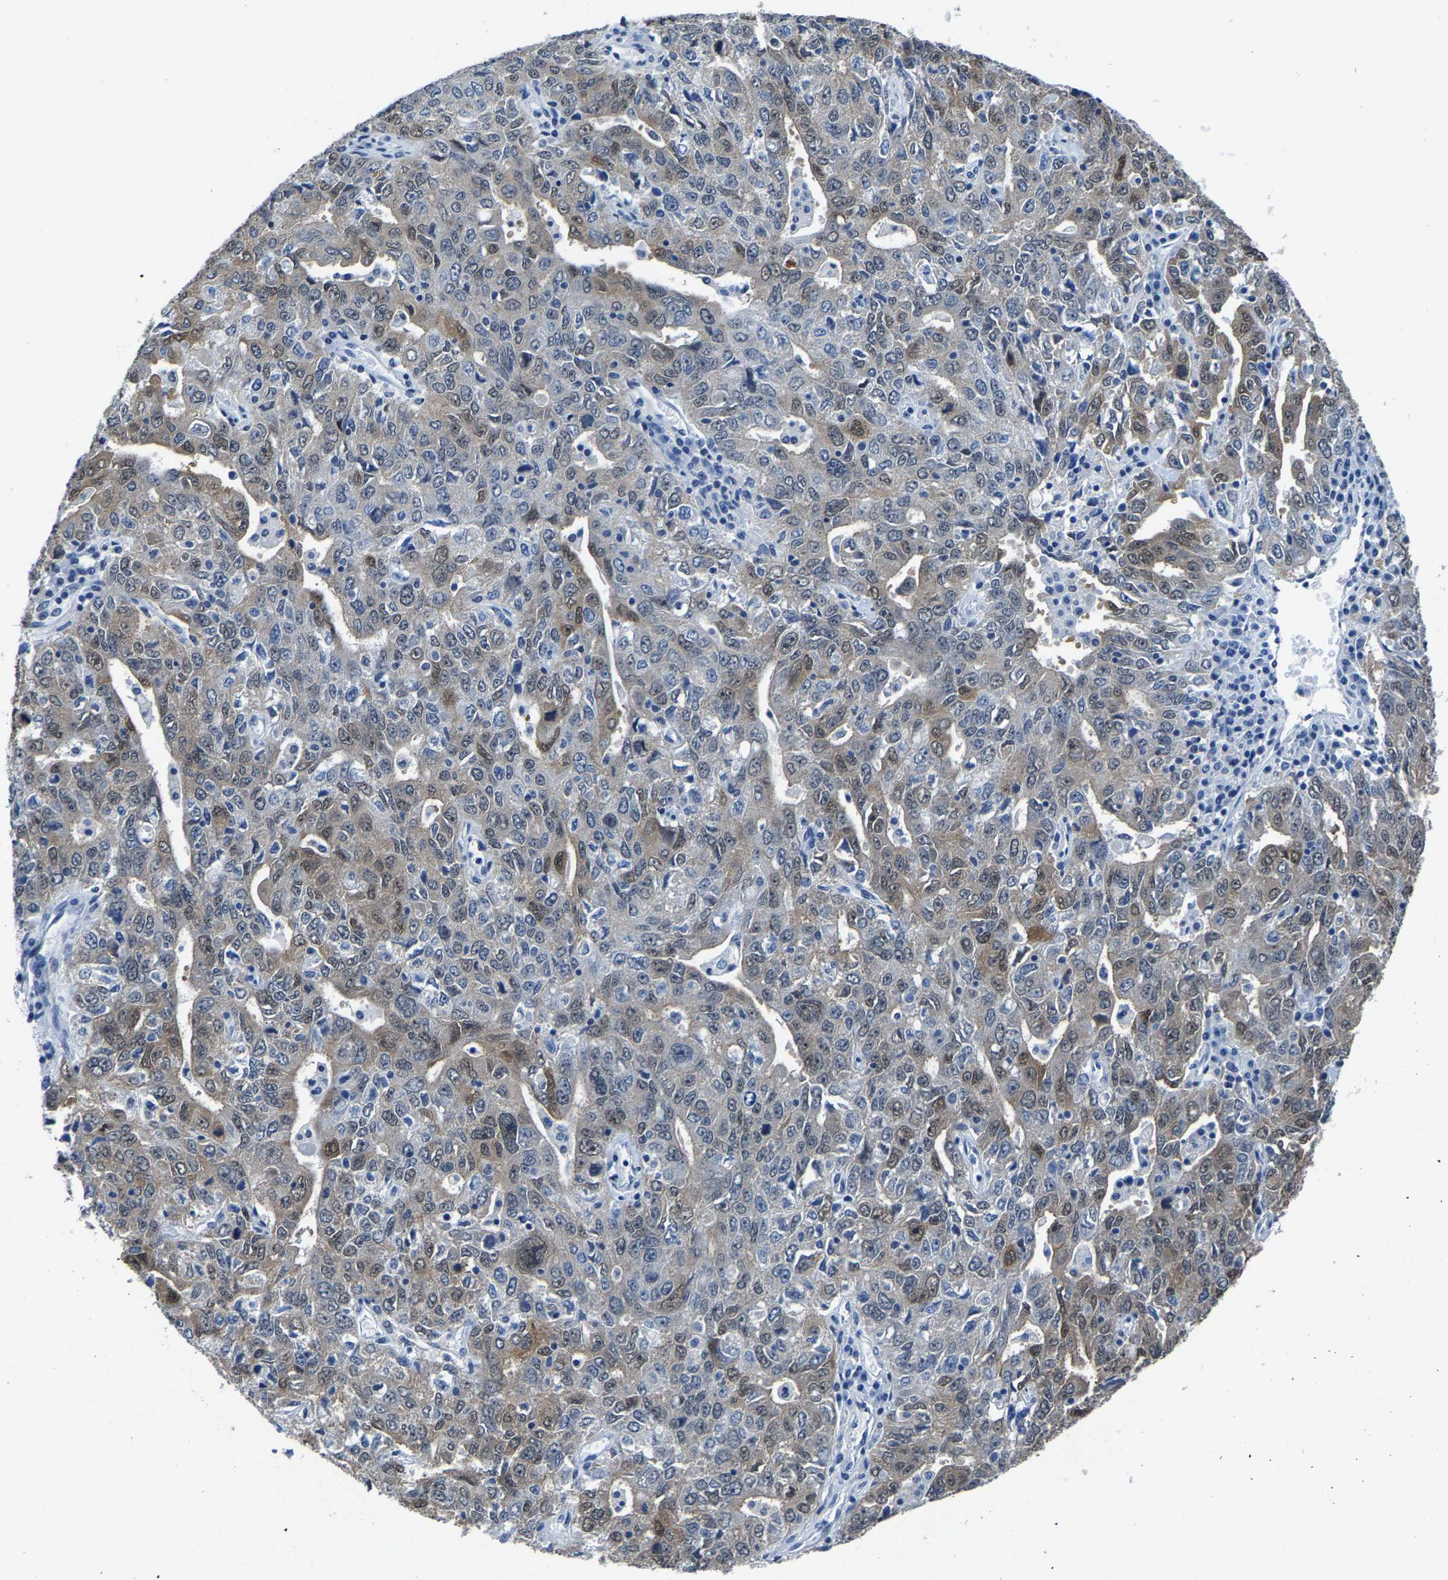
{"staining": {"intensity": "weak", "quantity": "25%-75%", "location": "cytoplasmic/membranous"}, "tissue": "ovarian cancer", "cell_type": "Tumor cells", "image_type": "cancer", "snomed": [{"axis": "morphology", "description": "Carcinoma, endometroid"}, {"axis": "topography", "description": "Ovary"}], "caption": "Endometroid carcinoma (ovarian) stained with immunohistochemistry shows weak cytoplasmic/membranous staining in approximately 25%-75% of tumor cells. The protein is stained brown, and the nuclei are stained in blue (DAB IHC with brightfield microscopy, high magnification).", "gene": "SSH3", "patient": {"sex": "female", "age": 62}}